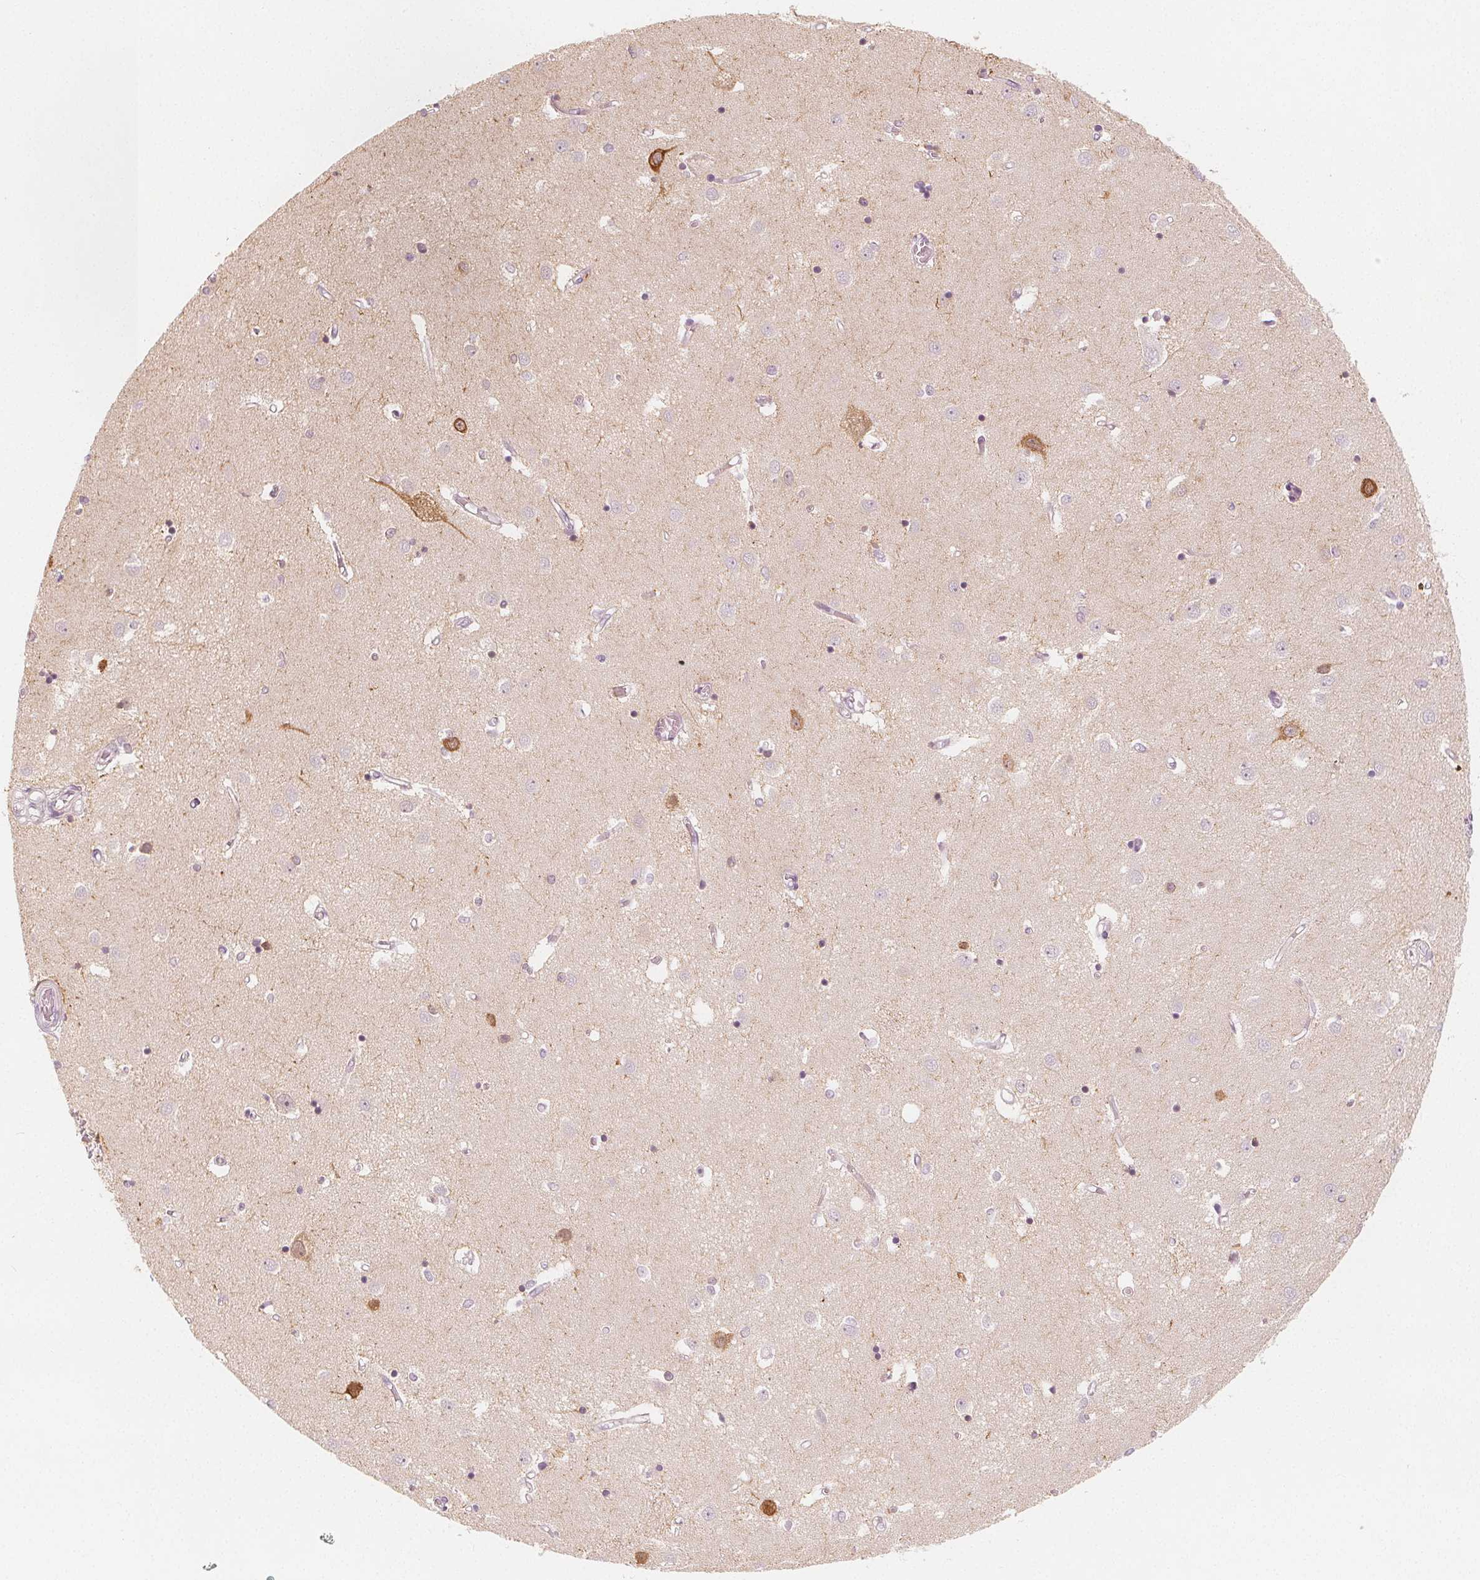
{"staining": {"intensity": "weak", "quantity": "<25%", "location": "cytoplasmic/membranous"}, "tissue": "caudate", "cell_type": "Glial cells", "image_type": "normal", "snomed": [{"axis": "morphology", "description": "Normal tissue, NOS"}, {"axis": "topography", "description": "Lateral ventricle wall"}], "caption": "The IHC micrograph has no significant staining in glial cells of caudate. Brightfield microscopy of immunohistochemistry stained with DAB (3,3'-diaminobenzidine) (brown) and hematoxylin (blue), captured at high magnification.", "gene": "MAP1A", "patient": {"sex": "male", "age": 54}}